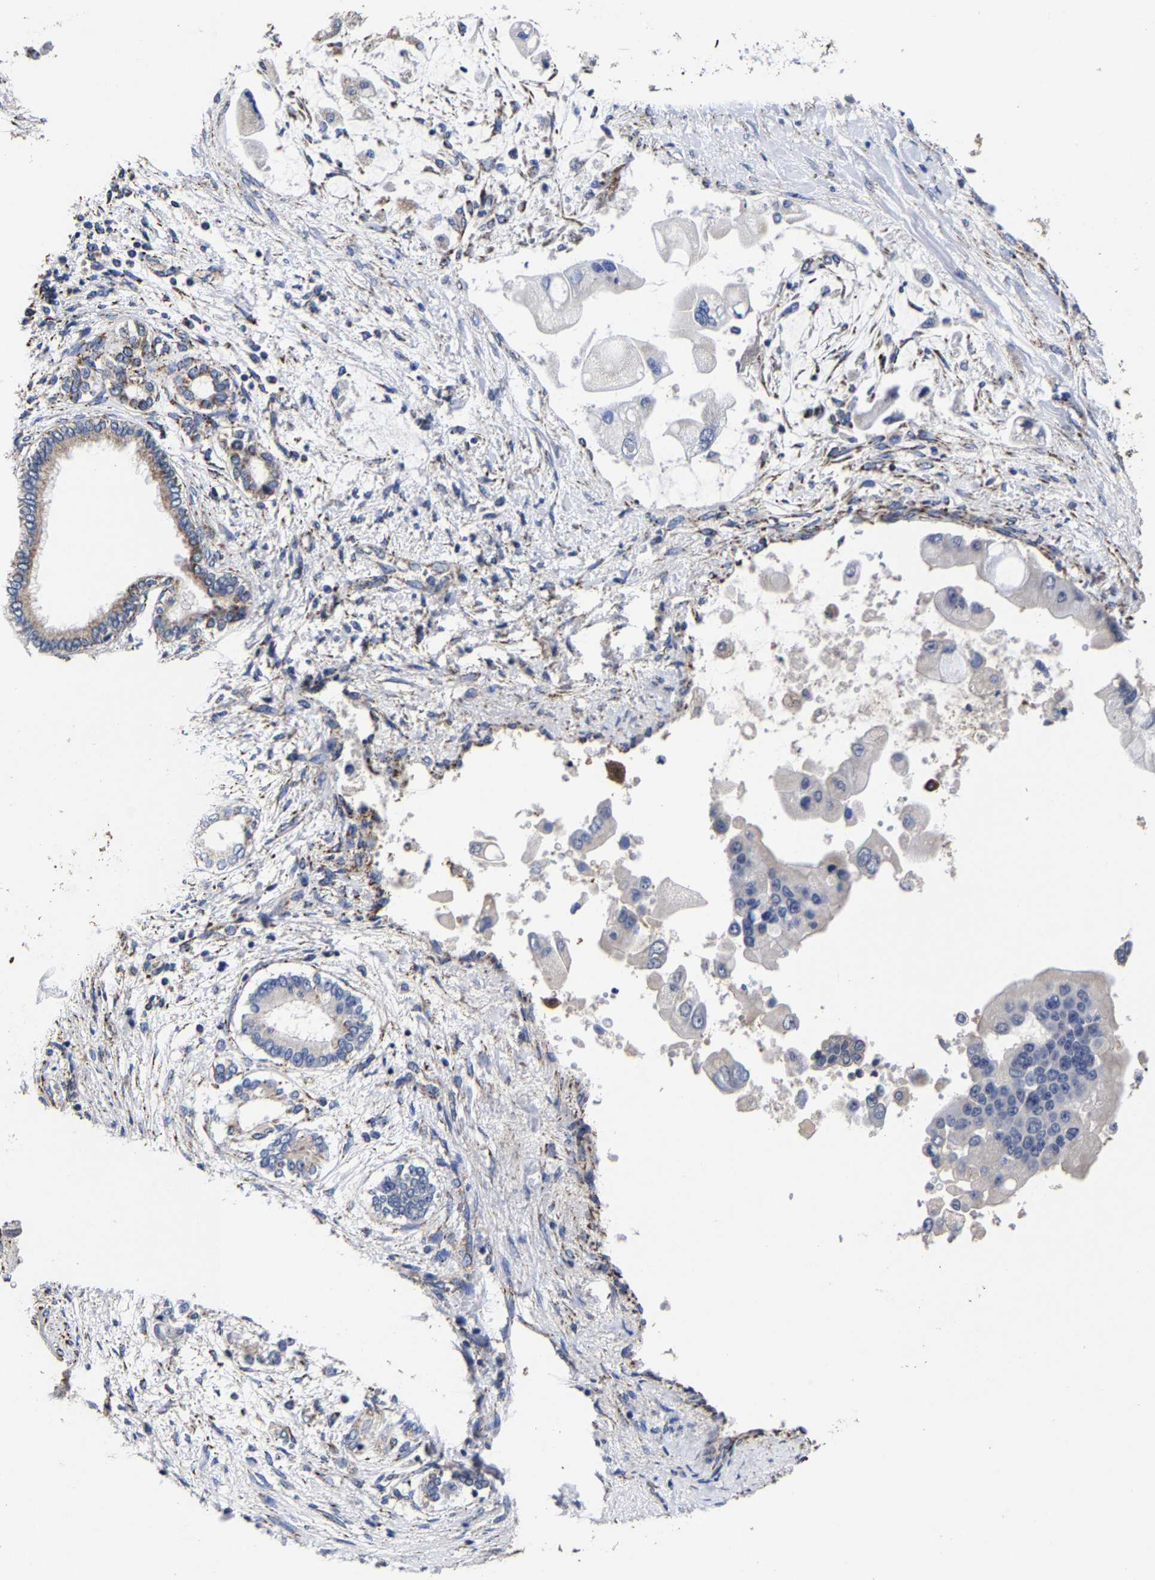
{"staining": {"intensity": "negative", "quantity": "none", "location": "none"}, "tissue": "liver cancer", "cell_type": "Tumor cells", "image_type": "cancer", "snomed": [{"axis": "morphology", "description": "Cholangiocarcinoma"}, {"axis": "topography", "description": "Liver"}], "caption": "Immunohistochemistry histopathology image of human cholangiocarcinoma (liver) stained for a protein (brown), which displays no positivity in tumor cells.", "gene": "AASS", "patient": {"sex": "male", "age": 50}}